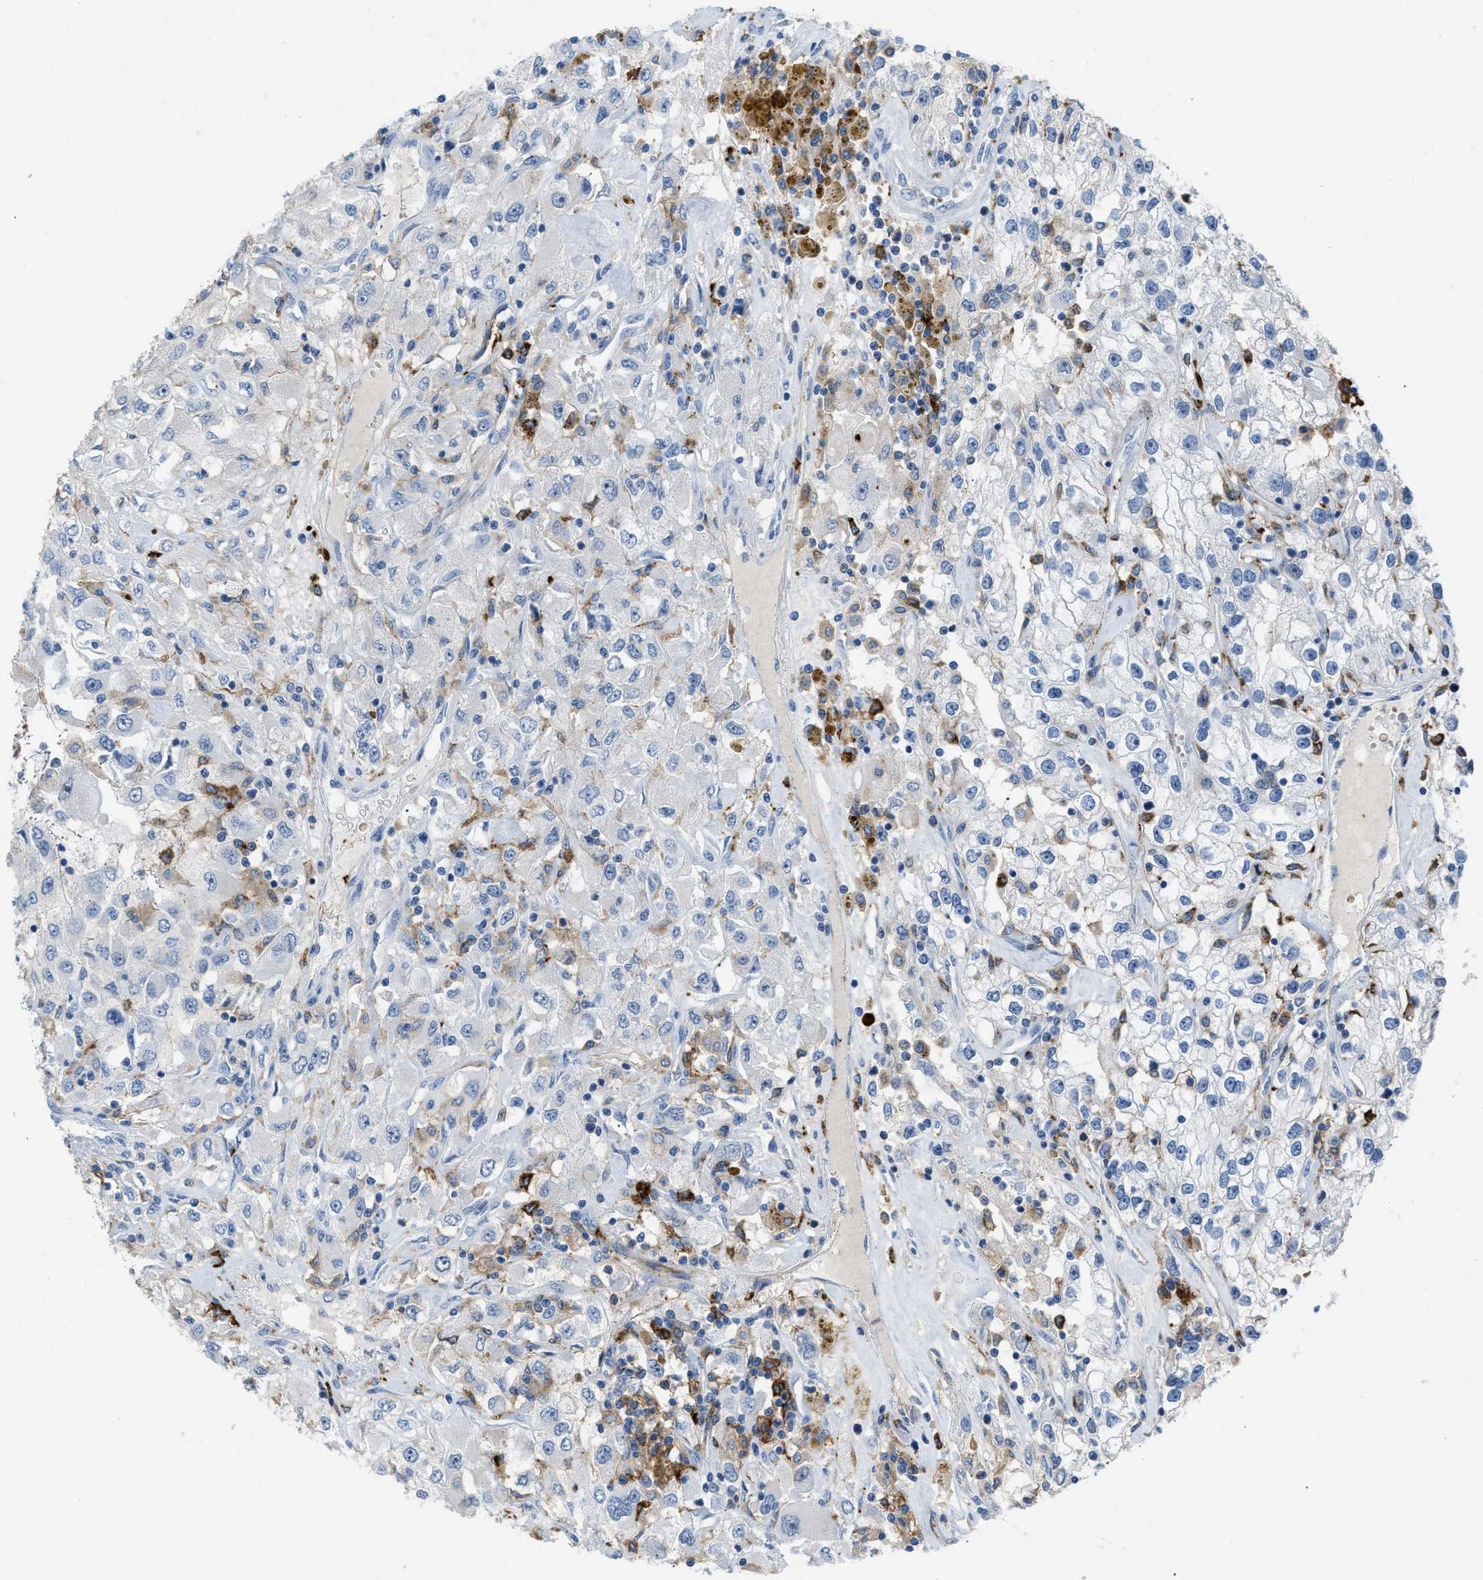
{"staining": {"intensity": "negative", "quantity": "none", "location": "none"}, "tissue": "renal cancer", "cell_type": "Tumor cells", "image_type": "cancer", "snomed": [{"axis": "morphology", "description": "Adenocarcinoma, NOS"}, {"axis": "topography", "description": "Kidney"}], "caption": "IHC image of neoplastic tissue: human renal cancer stained with DAB reveals no significant protein expression in tumor cells. (DAB immunohistochemistry, high magnification).", "gene": "FGF18", "patient": {"sex": "female", "age": 52}}